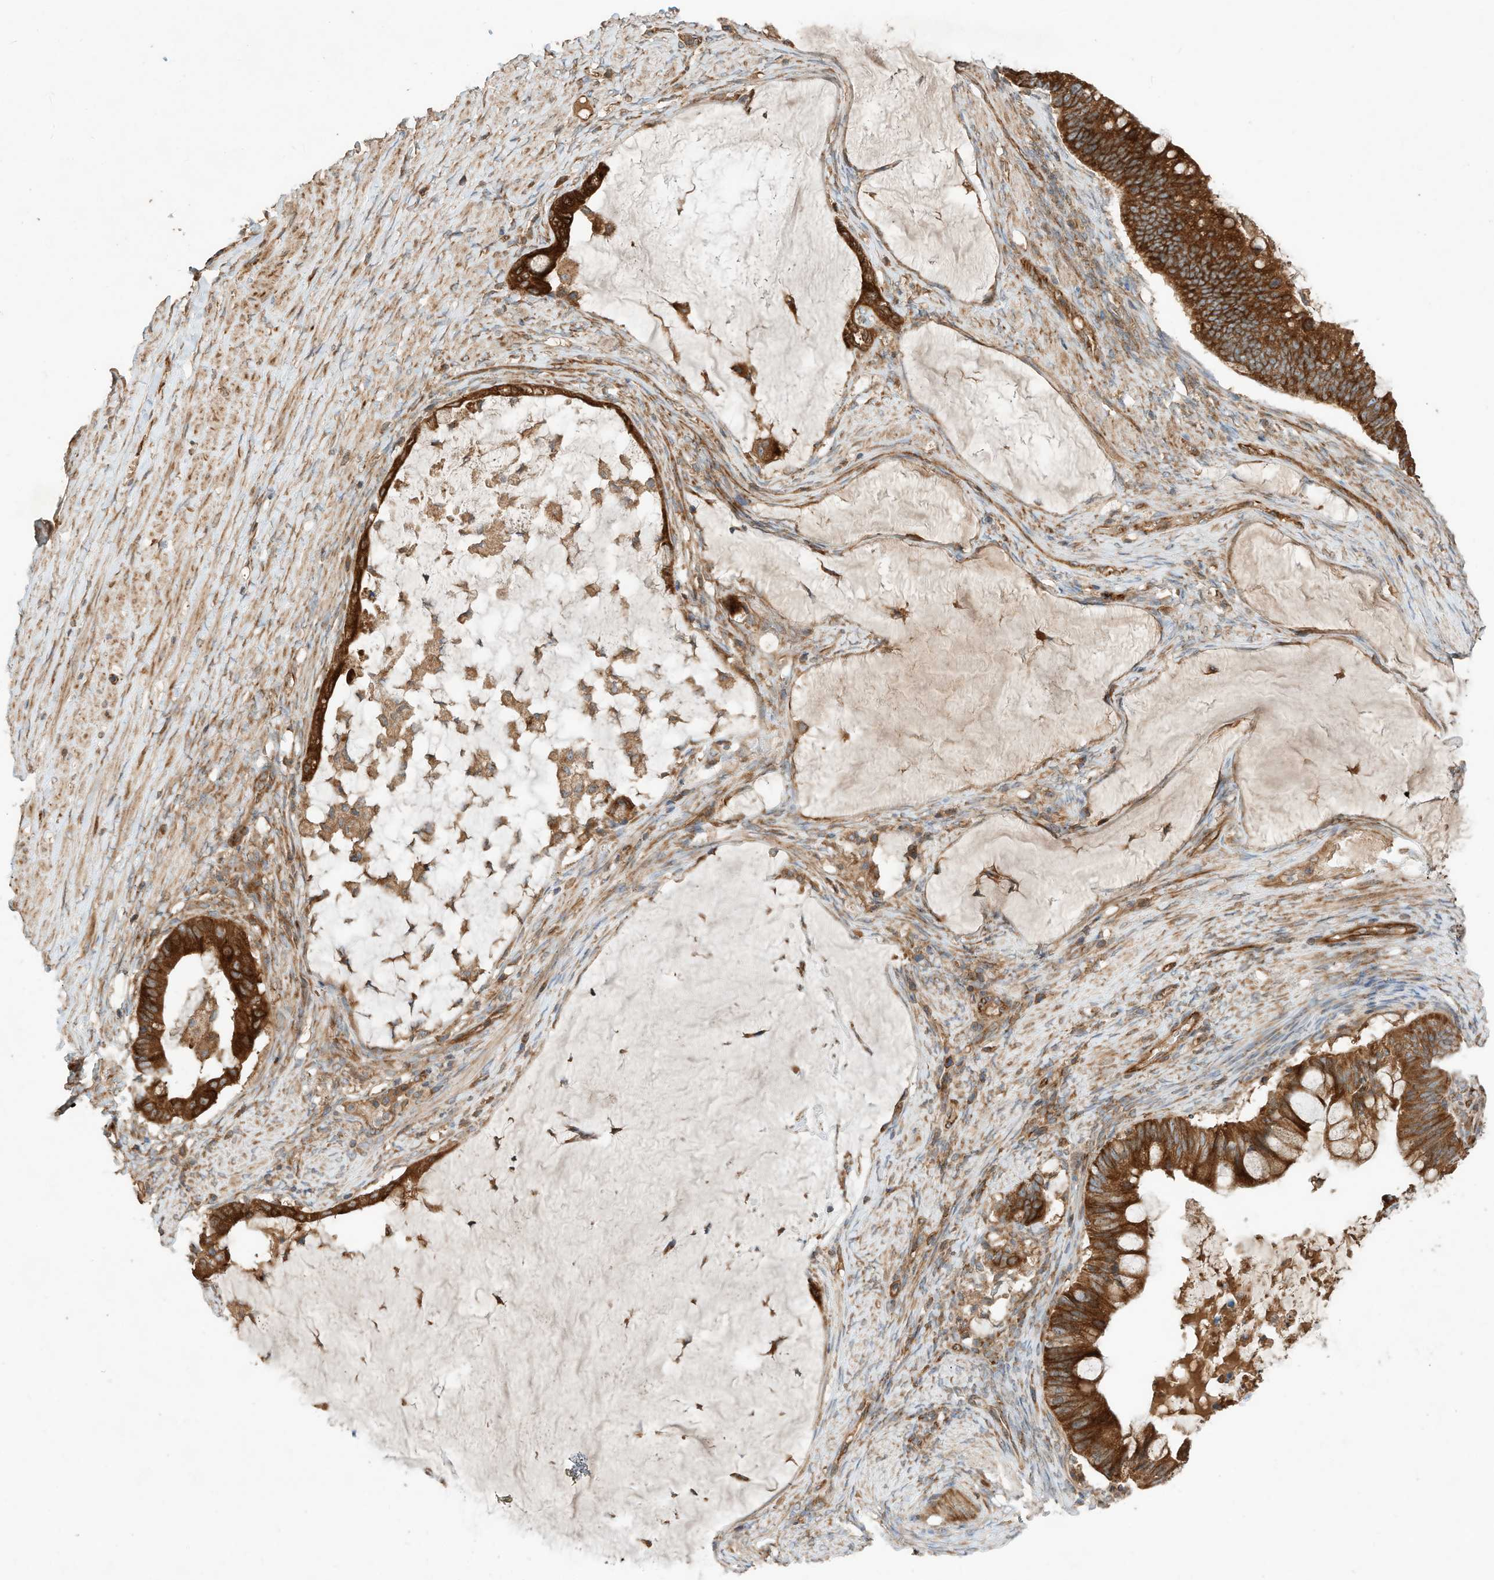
{"staining": {"intensity": "strong", "quantity": ">75%", "location": "cytoplasmic/membranous"}, "tissue": "ovarian cancer", "cell_type": "Tumor cells", "image_type": "cancer", "snomed": [{"axis": "morphology", "description": "Cystadenocarcinoma, mucinous, NOS"}, {"axis": "topography", "description": "Ovary"}], "caption": "Immunohistochemical staining of human ovarian cancer reveals strong cytoplasmic/membranous protein staining in approximately >75% of tumor cells. The staining is performed using DAB brown chromogen to label protein expression. The nuclei are counter-stained blue using hematoxylin.", "gene": "CPAMD8", "patient": {"sex": "female", "age": 61}}